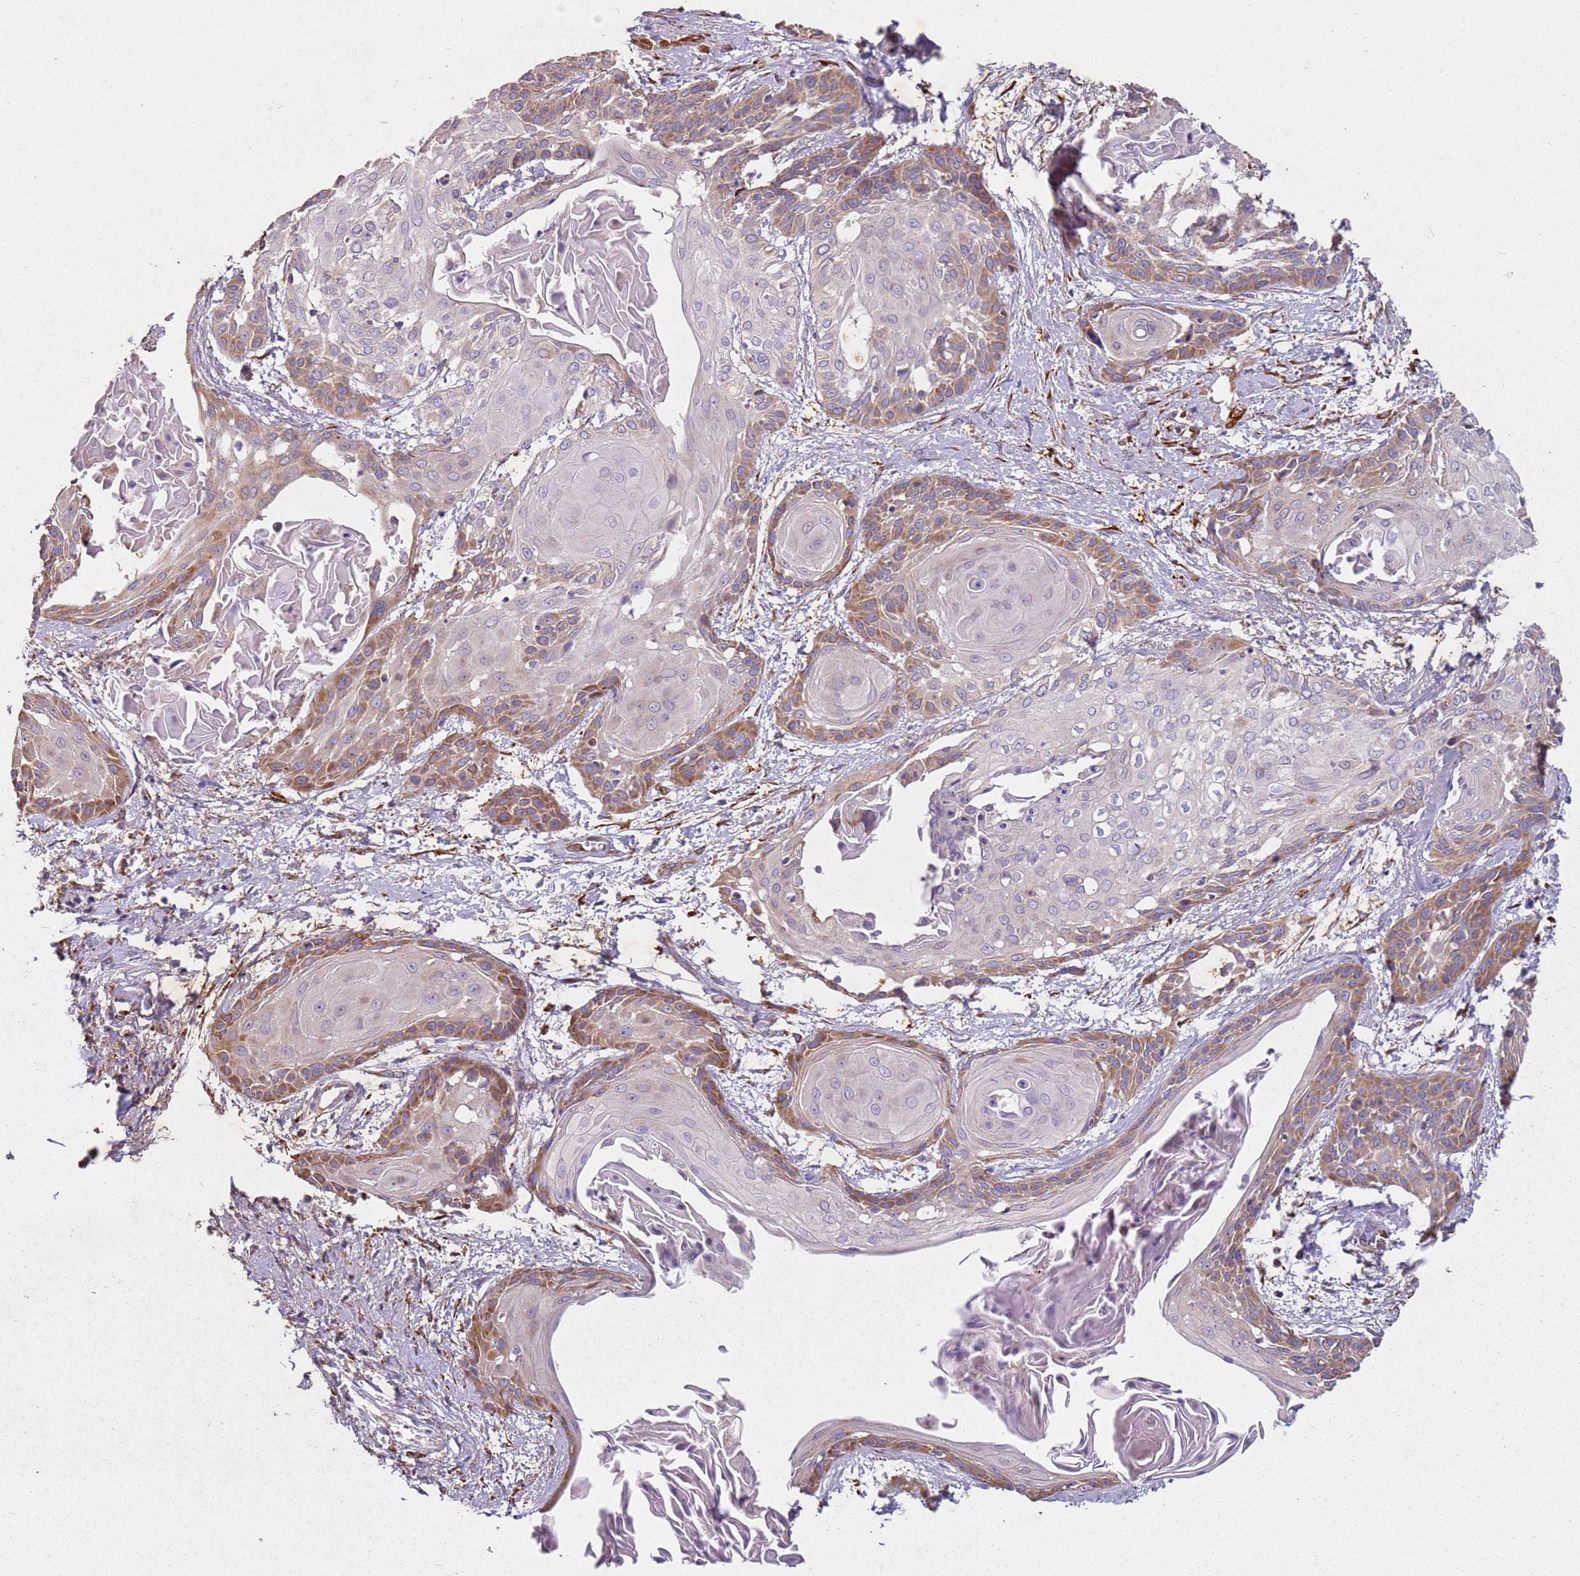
{"staining": {"intensity": "moderate", "quantity": "25%-75%", "location": "cytoplasmic/membranous"}, "tissue": "cervical cancer", "cell_type": "Tumor cells", "image_type": "cancer", "snomed": [{"axis": "morphology", "description": "Squamous cell carcinoma, NOS"}, {"axis": "topography", "description": "Cervix"}], "caption": "A high-resolution micrograph shows immunohistochemistry (IHC) staining of squamous cell carcinoma (cervical), which displays moderate cytoplasmic/membranous positivity in about 25%-75% of tumor cells. (brown staining indicates protein expression, while blue staining denotes nuclei).", "gene": "ARFRP1", "patient": {"sex": "female", "age": 57}}